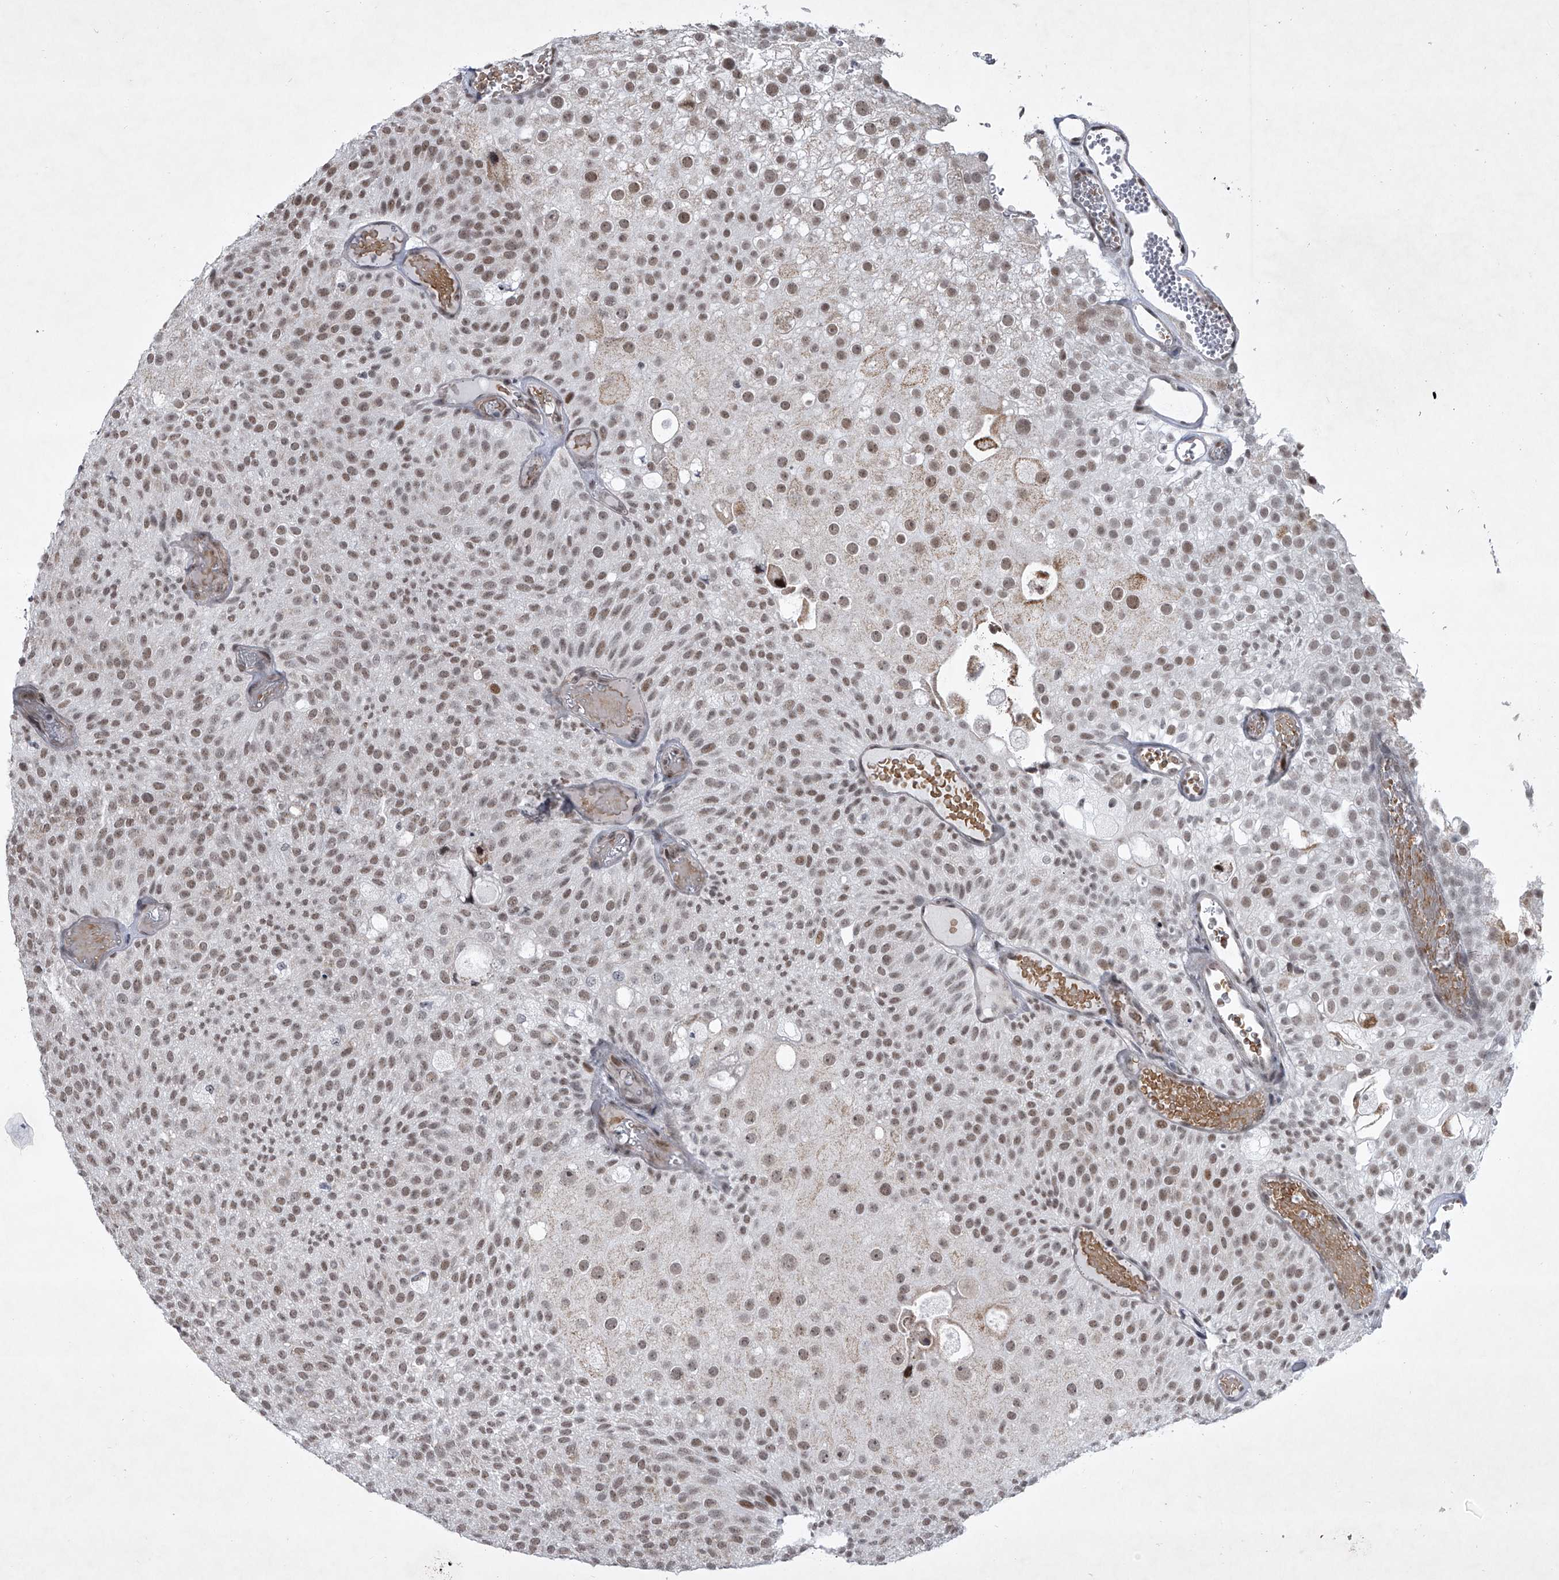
{"staining": {"intensity": "weak", "quantity": ">75%", "location": "nuclear"}, "tissue": "urothelial cancer", "cell_type": "Tumor cells", "image_type": "cancer", "snomed": [{"axis": "morphology", "description": "Urothelial carcinoma, Low grade"}, {"axis": "topography", "description": "Urinary bladder"}], "caption": "The immunohistochemical stain shows weak nuclear staining in tumor cells of urothelial carcinoma (low-grade) tissue.", "gene": "MLLT1", "patient": {"sex": "male", "age": 78}}